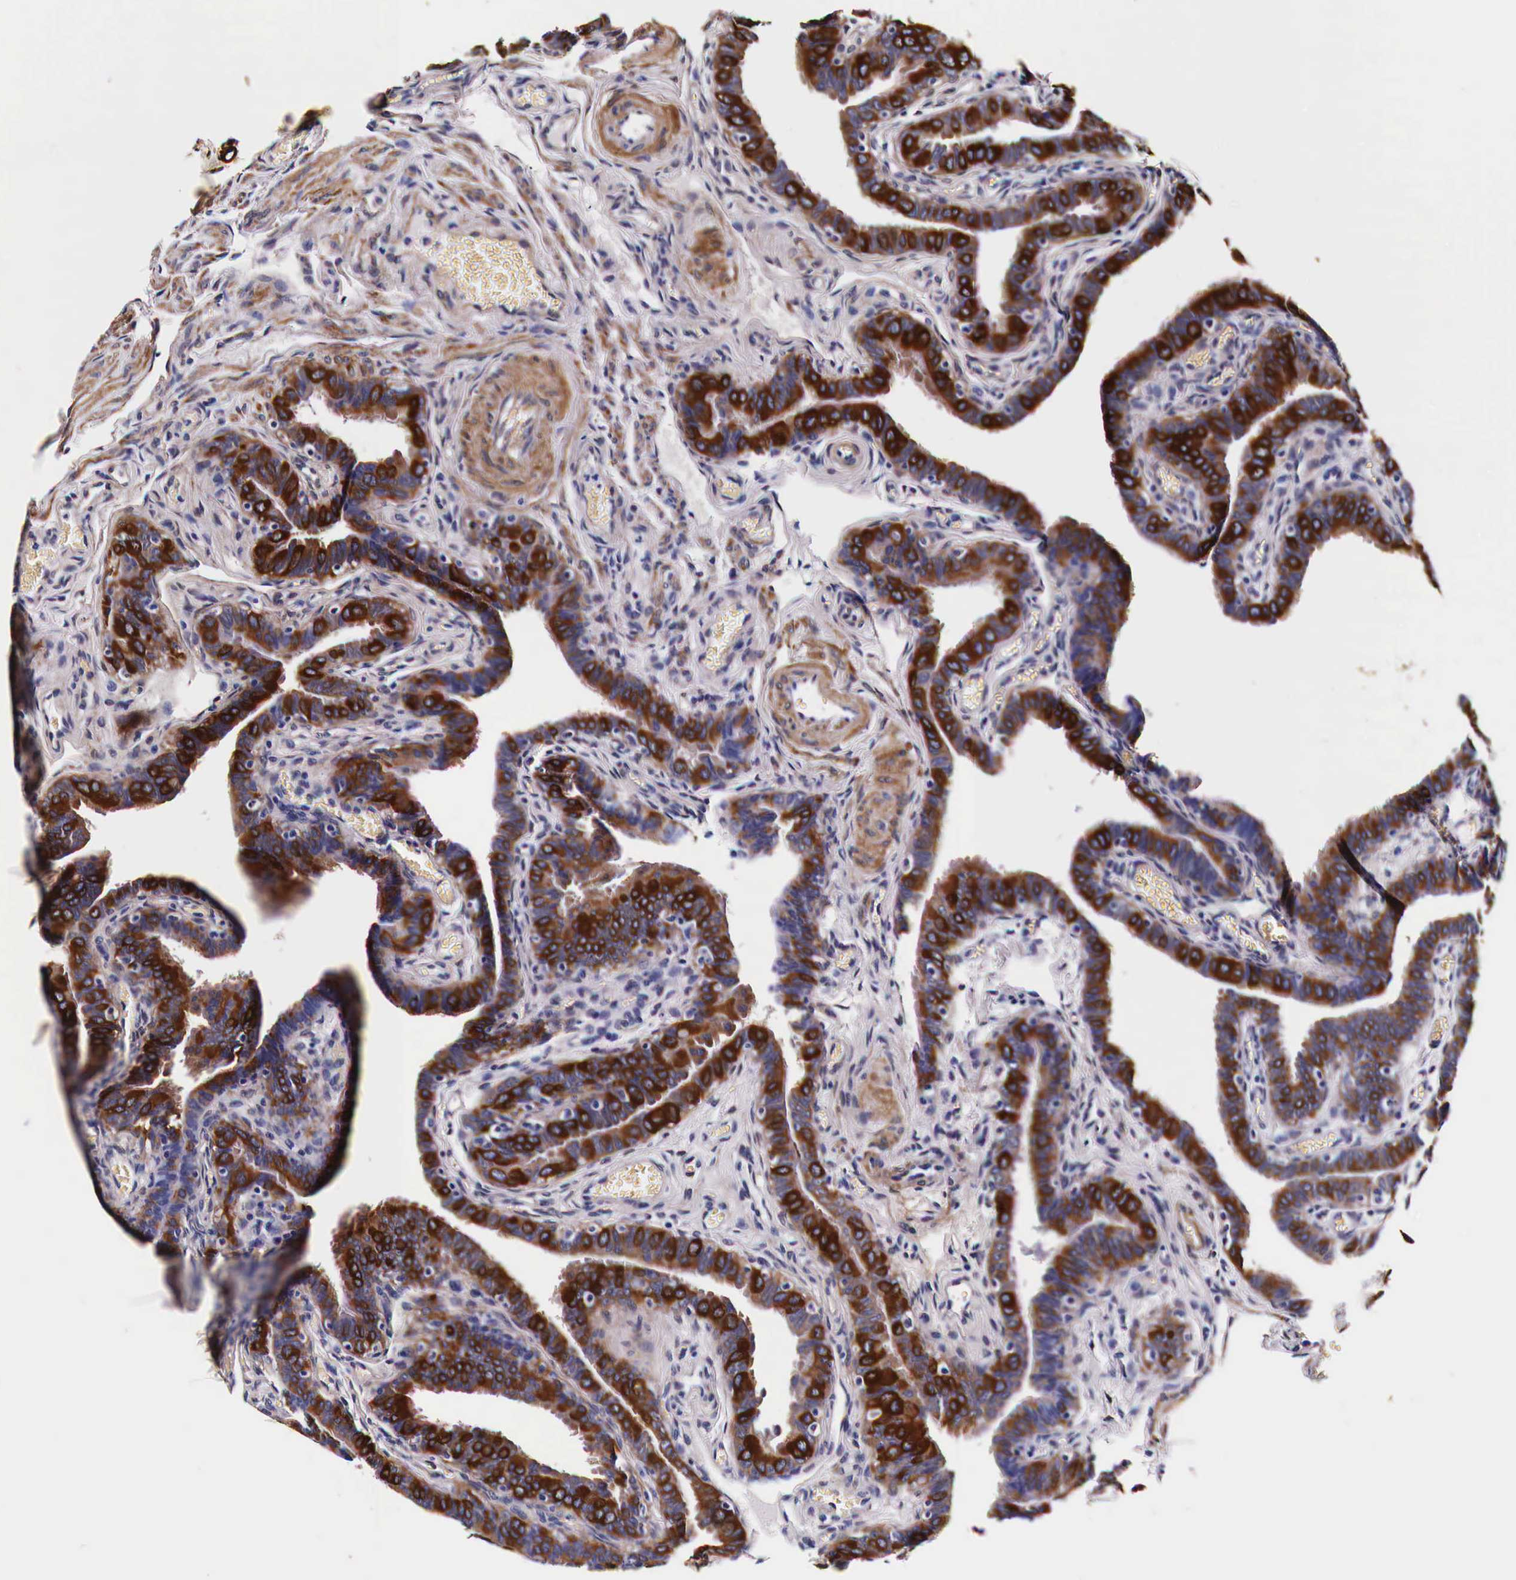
{"staining": {"intensity": "strong", "quantity": ">75%", "location": "cytoplasmic/membranous"}, "tissue": "fallopian tube", "cell_type": "Glandular cells", "image_type": "normal", "snomed": [{"axis": "morphology", "description": "Normal tissue, NOS"}, {"axis": "topography", "description": "Vagina"}, {"axis": "topography", "description": "Fallopian tube"}], "caption": "This image shows immunohistochemistry (IHC) staining of unremarkable human fallopian tube, with high strong cytoplasmic/membranous positivity in approximately >75% of glandular cells.", "gene": "HSPB1", "patient": {"sex": "female", "age": 38}}